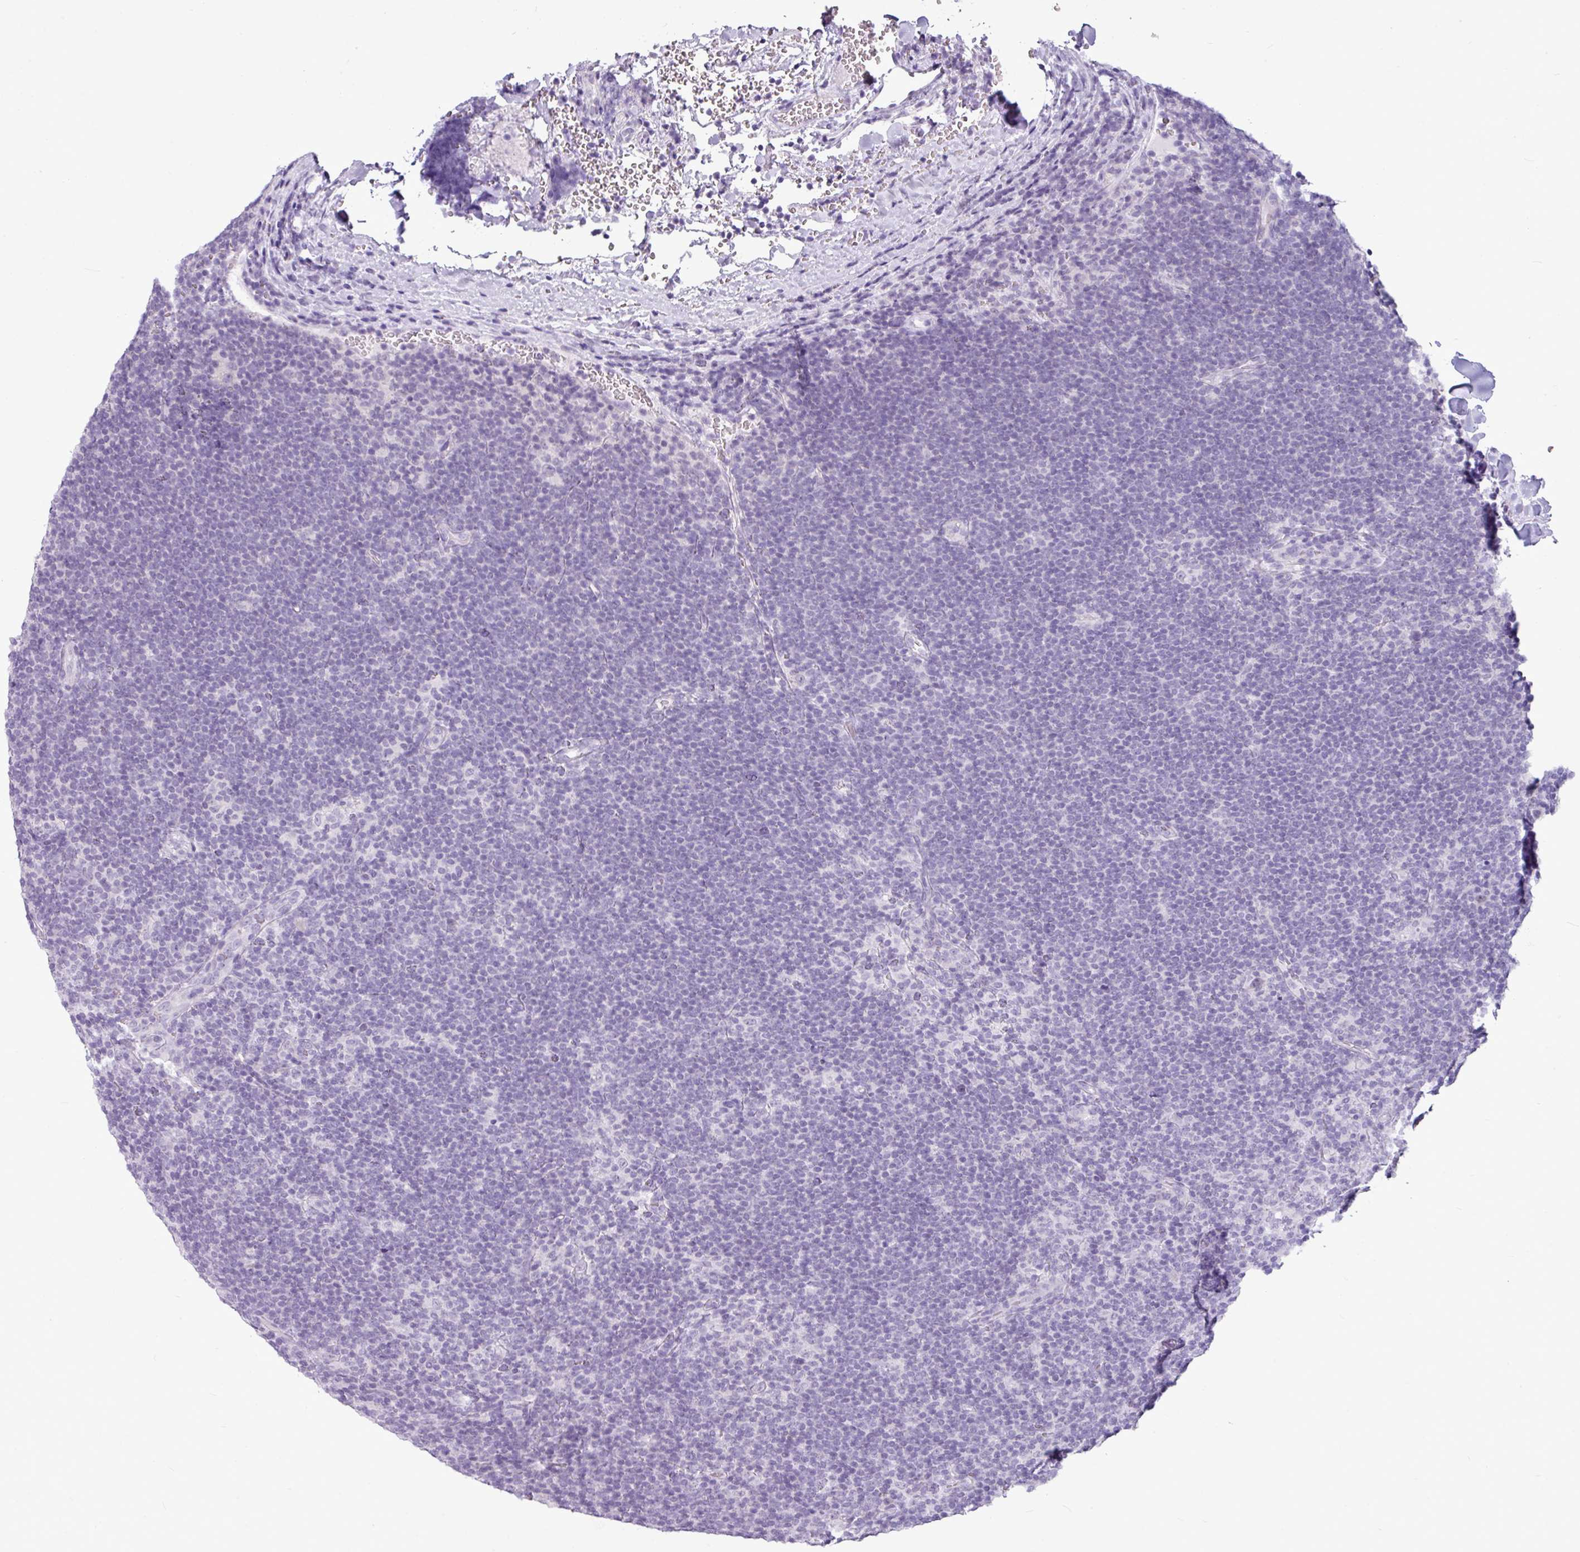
{"staining": {"intensity": "negative", "quantity": "none", "location": "none"}, "tissue": "lymphoma", "cell_type": "Tumor cells", "image_type": "cancer", "snomed": [{"axis": "morphology", "description": "Hodgkin's disease, NOS"}, {"axis": "topography", "description": "Lymph node"}], "caption": "Tumor cells show no significant protein staining in Hodgkin's disease.", "gene": "AMY2A", "patient": {"sex": "female", "age": 57}}